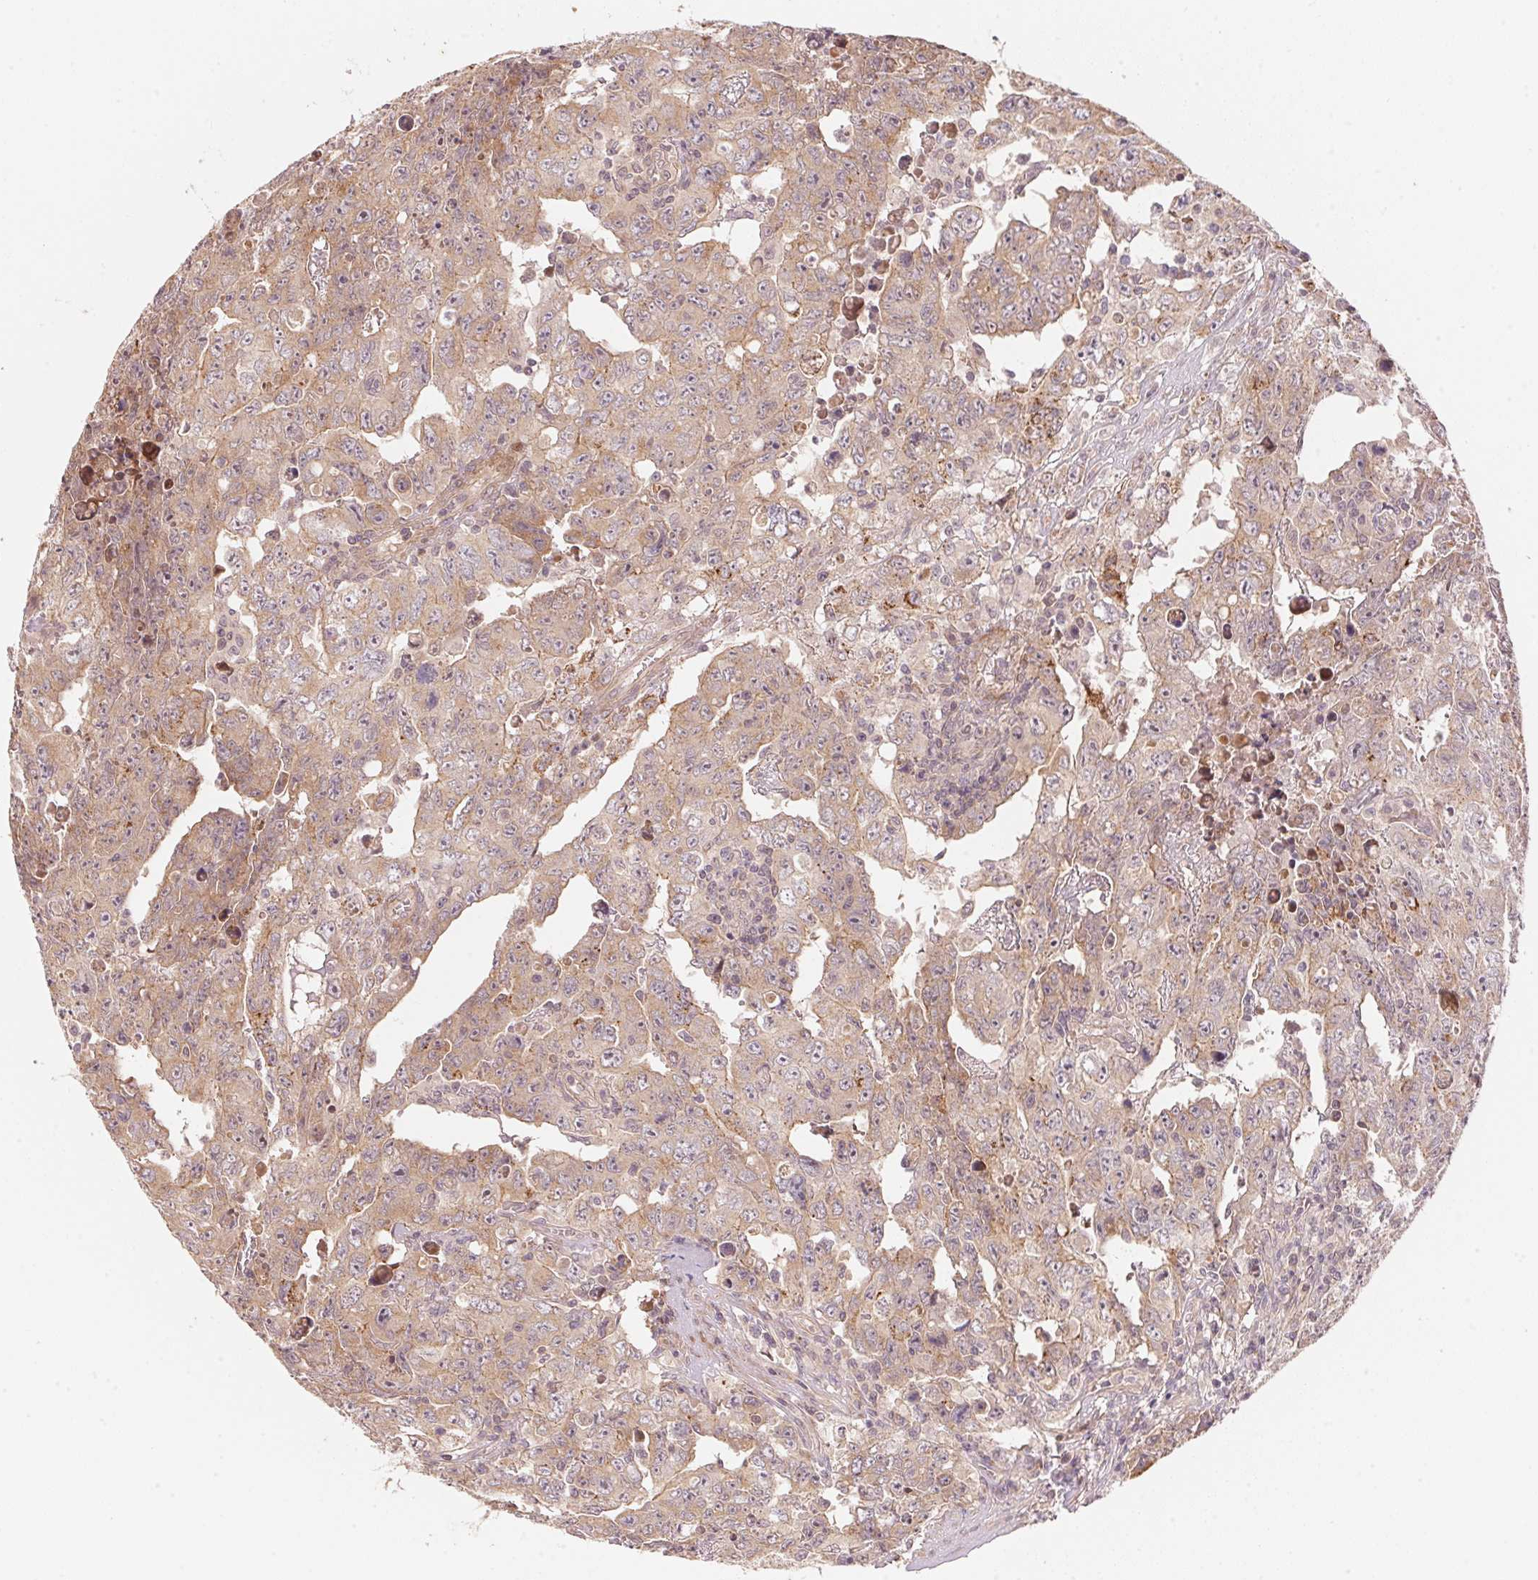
{"staining": {"intensity": "moderate", "quantity": ">75%", "location": "cytoplasmic/membranous"}, "tissue": "testis cancer", "cell_type": "Tumor cells", "image_type": "cancer", "snomed": [{"axis": "morphology", "description": "Carcinoma, Embryonal, NOS"}, {"axis": "topography", "description": "Testis"}], "caption": "About >75% of tumor cells in testis embryonal carcinoma exhibit moderate cytoplasmic/membranous protein positivity as visualized by brown immunohistochemical staining.", "gene": "TNIP2", "patient": {"sex": "male", "age": 24}}